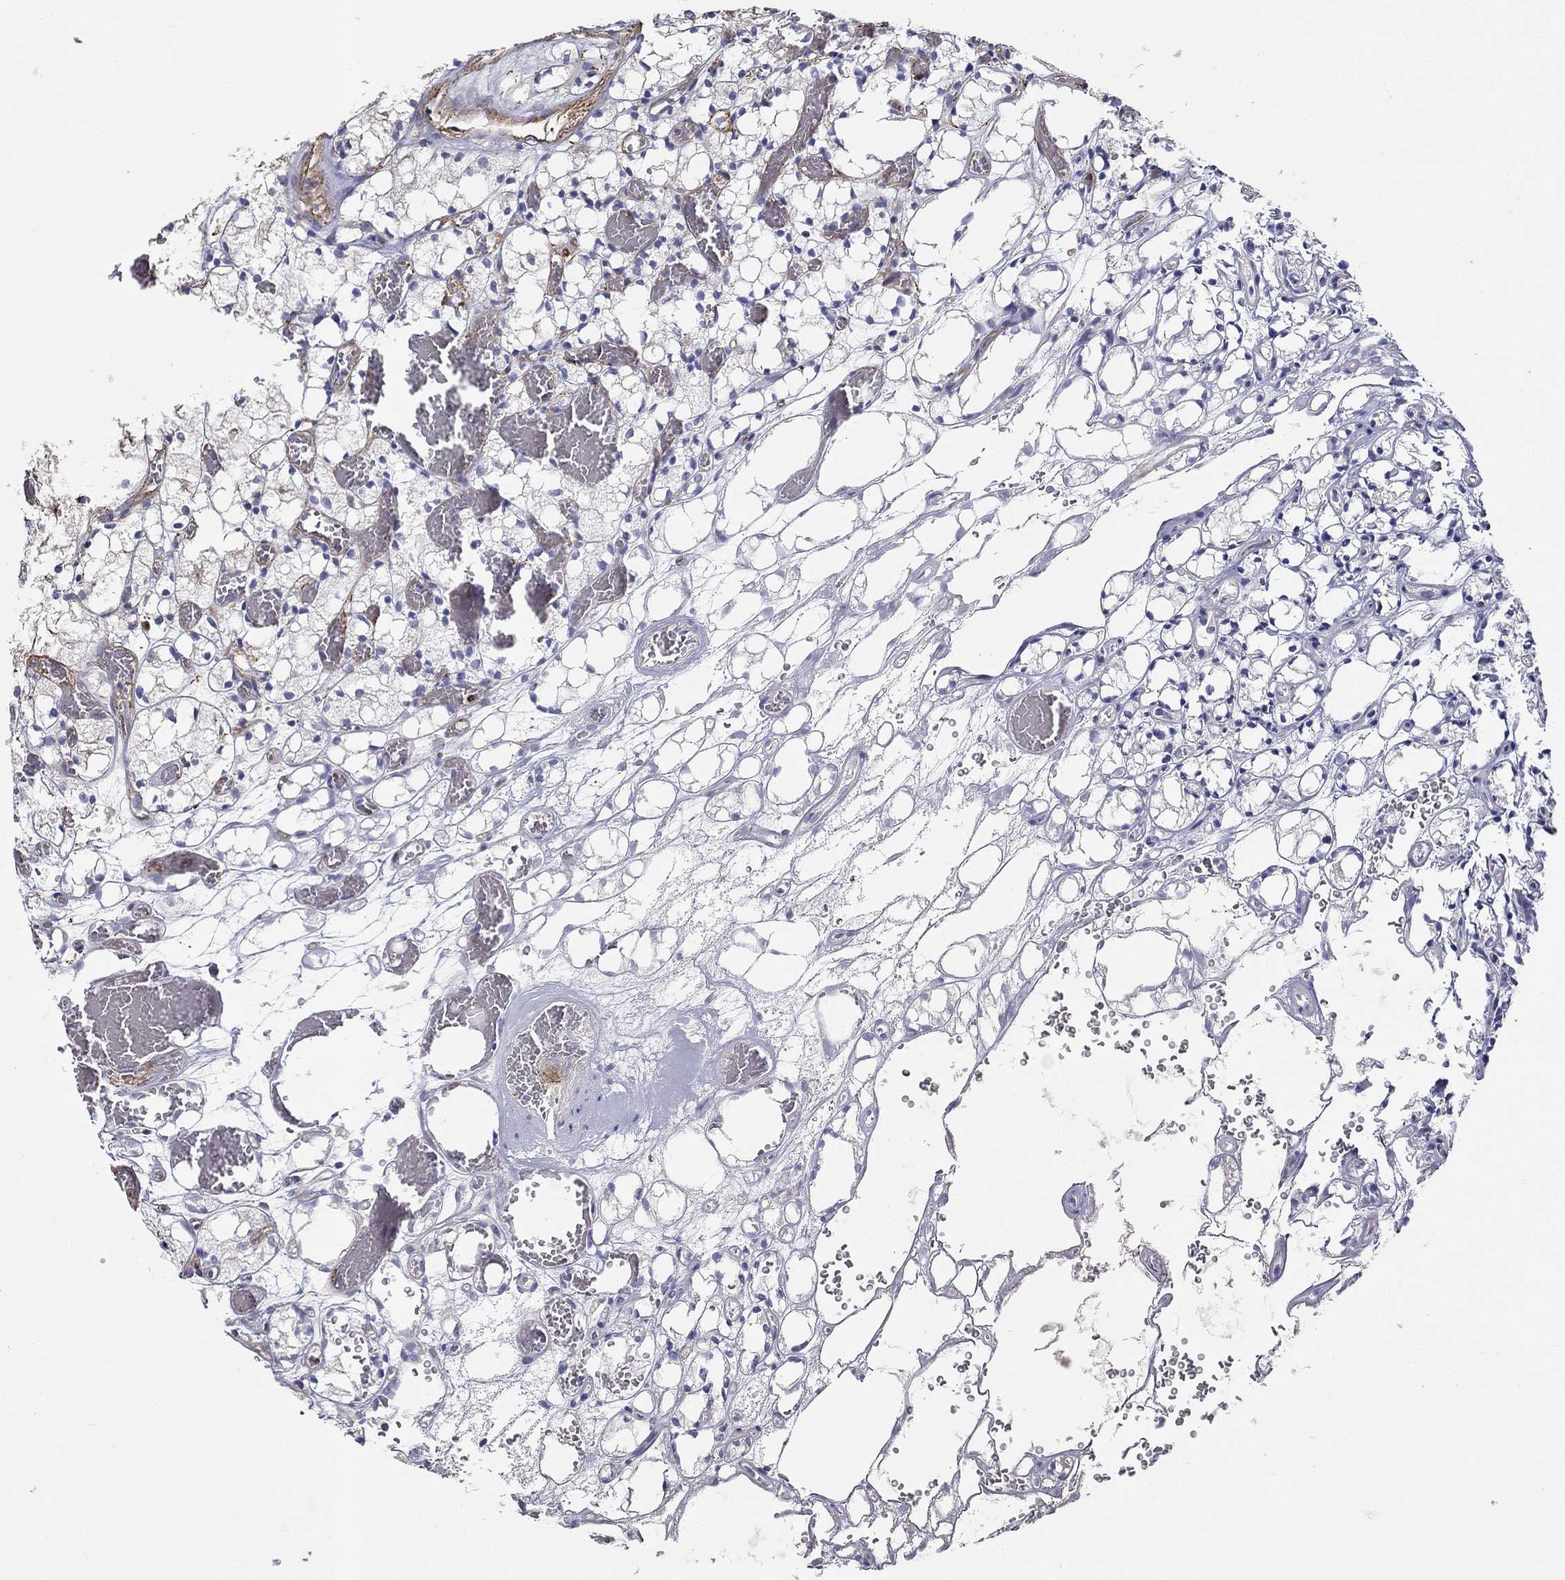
{"staining": {"intensity": "negative", "quantity": "none", "location": "none"}, "tissue": "renal cancer", "cell_type": "Tumor cells", "image_type": "cancer", "snomed": [{"axis": "morphology", "description": "Adenocarcinoma, NOS"}, {"axis": "topography", "description": "Kidney"}], "caption": "Tumor cells are negative for brown protein staining in adenocarcinoma (renal).", "gene": "NPHP1", "patient": {"sex": "female", "age": 69}}